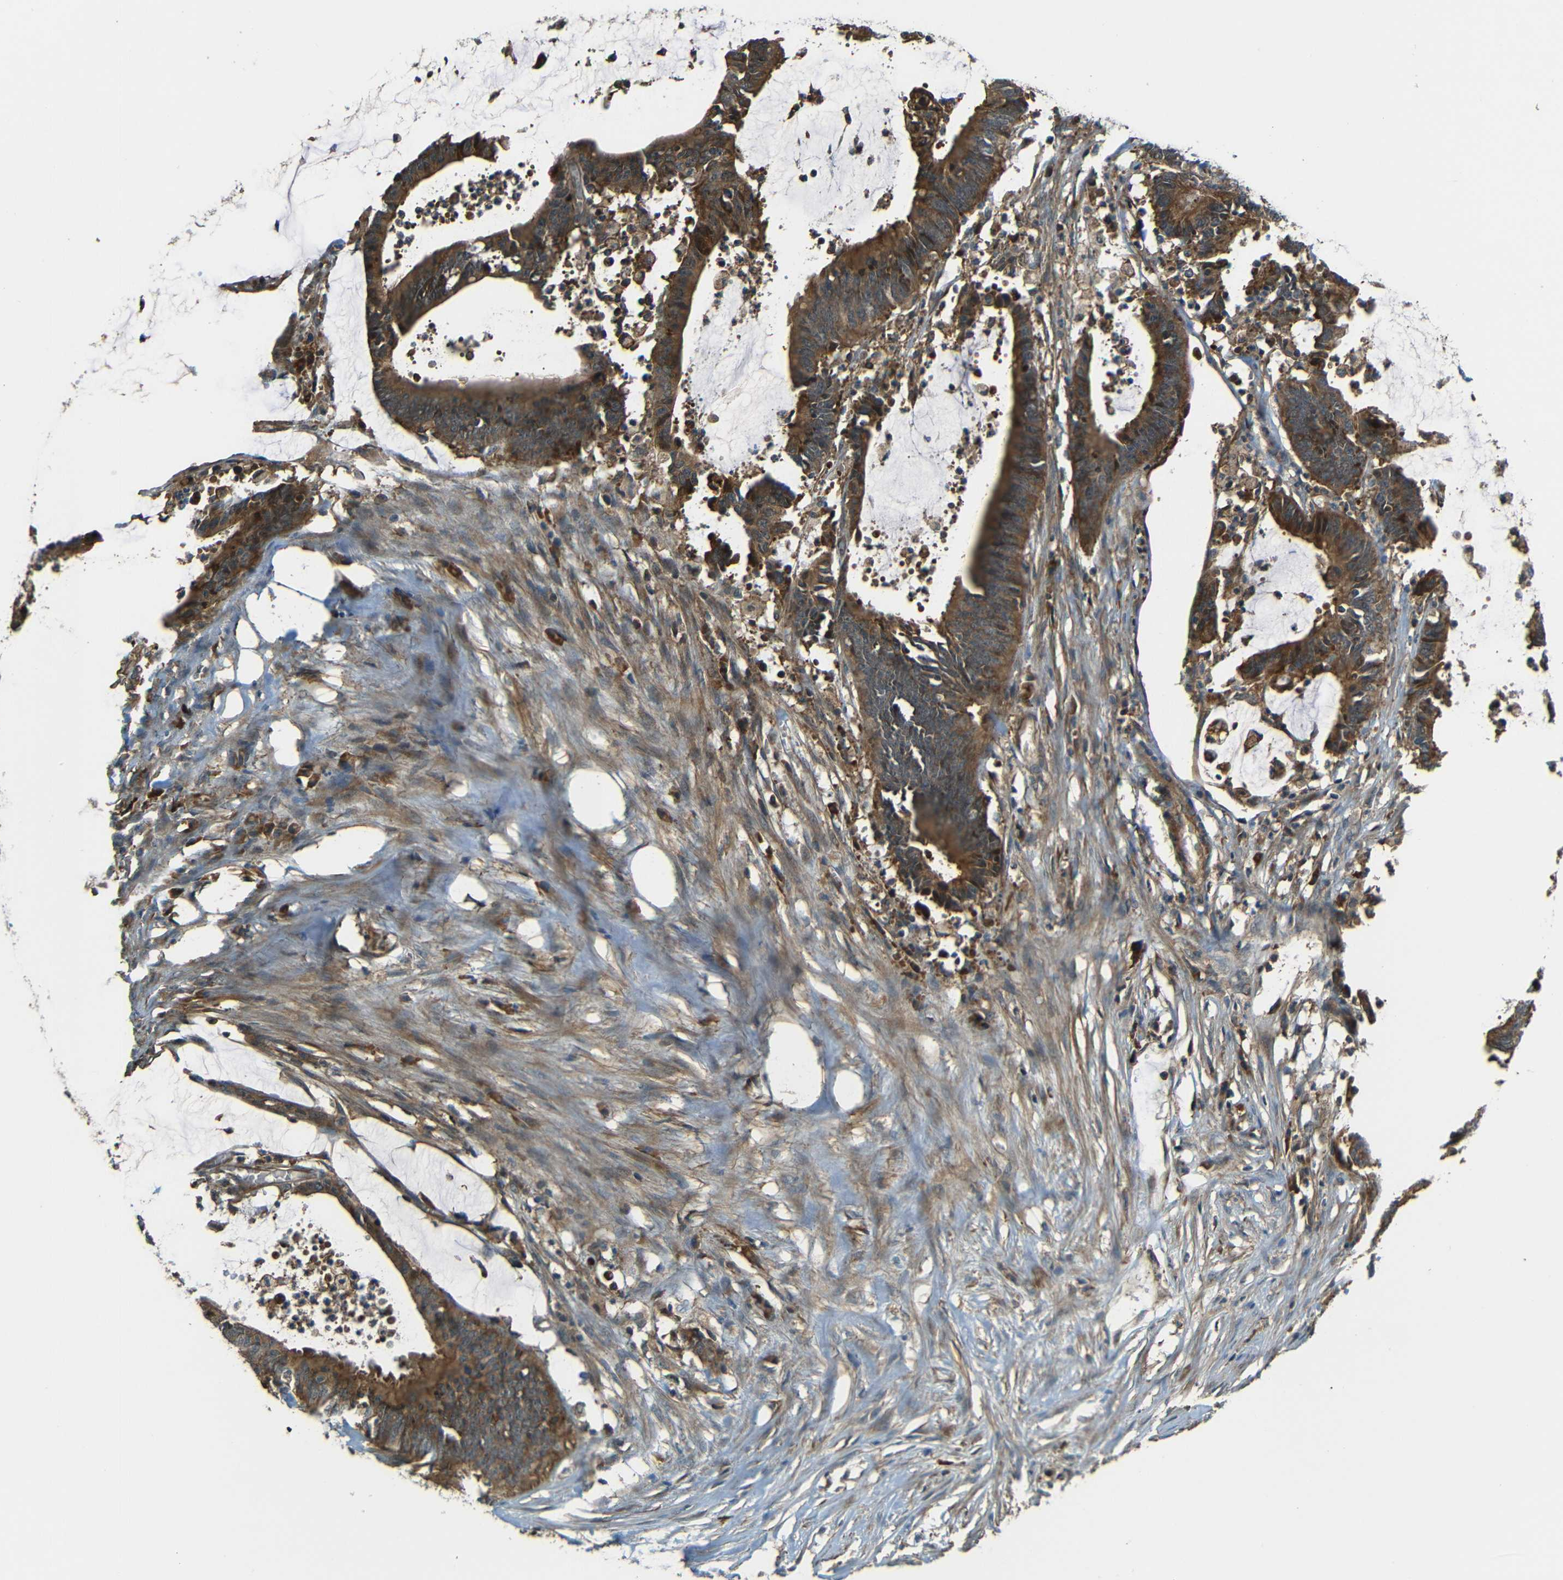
{"staining": {"intensity": "moderate", "quantity": ">75%", "location": "cytoplasmic/membranous"}, "tissue": "colorectal cancer", "cell_type": "Tumor cells", "image_type": "cancer", "snomed": [{"axis": "morphology", "description": "Adenocarcinoma, NOS"}, {"axis": "topography", "description": "Rectum"}], "caption": "About >75% of tumor cells in human colorectal cancer show moderate cytoplasmic/membranous protein positivity as visualized by brown immunohistochemical staining.", "gene": "FNDC3A", "patient": {"sex": "female", "age": 66}}